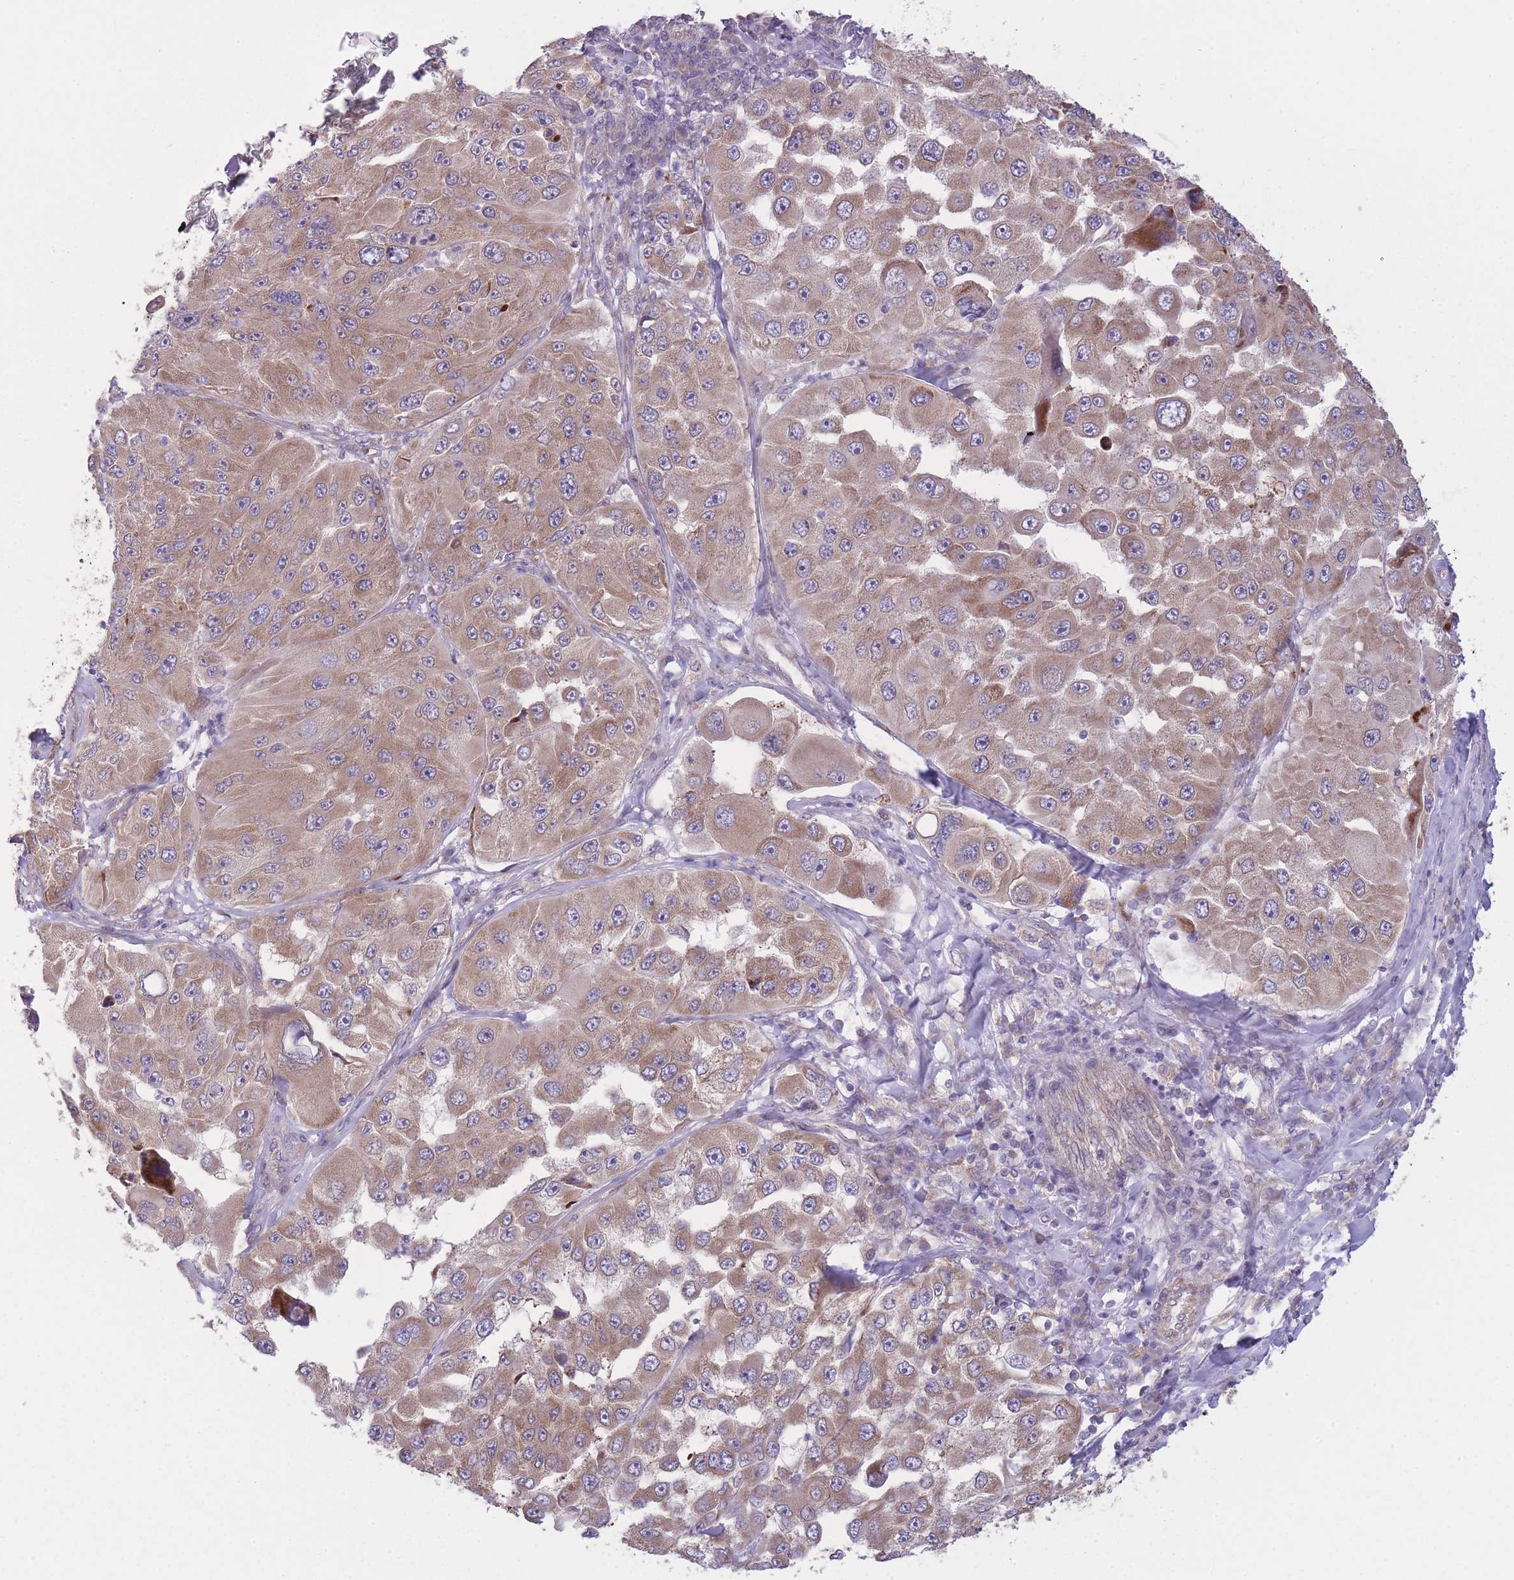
{"staining": {"intensity": "moderate", "quantity": ">75%", "location": "cytoplasmic/membranous"}, "tissue": "melanoma", "cell_type": "Tumor cells", "image_type": "cancer", "snomed": [{"axis": "morphology", "description": "Malignant melanoma, Metastatic site"}, {"axis": "topography", "description": "Lymph node"}], "caption": "Protein staining of malignant melanoma (metastatic site) tissue shows moderate cytoplasmic/membranous expression in about >75% of tumor cells.", "gene": "CCT6B", "patient": {"sex": "male", "age": 62}}